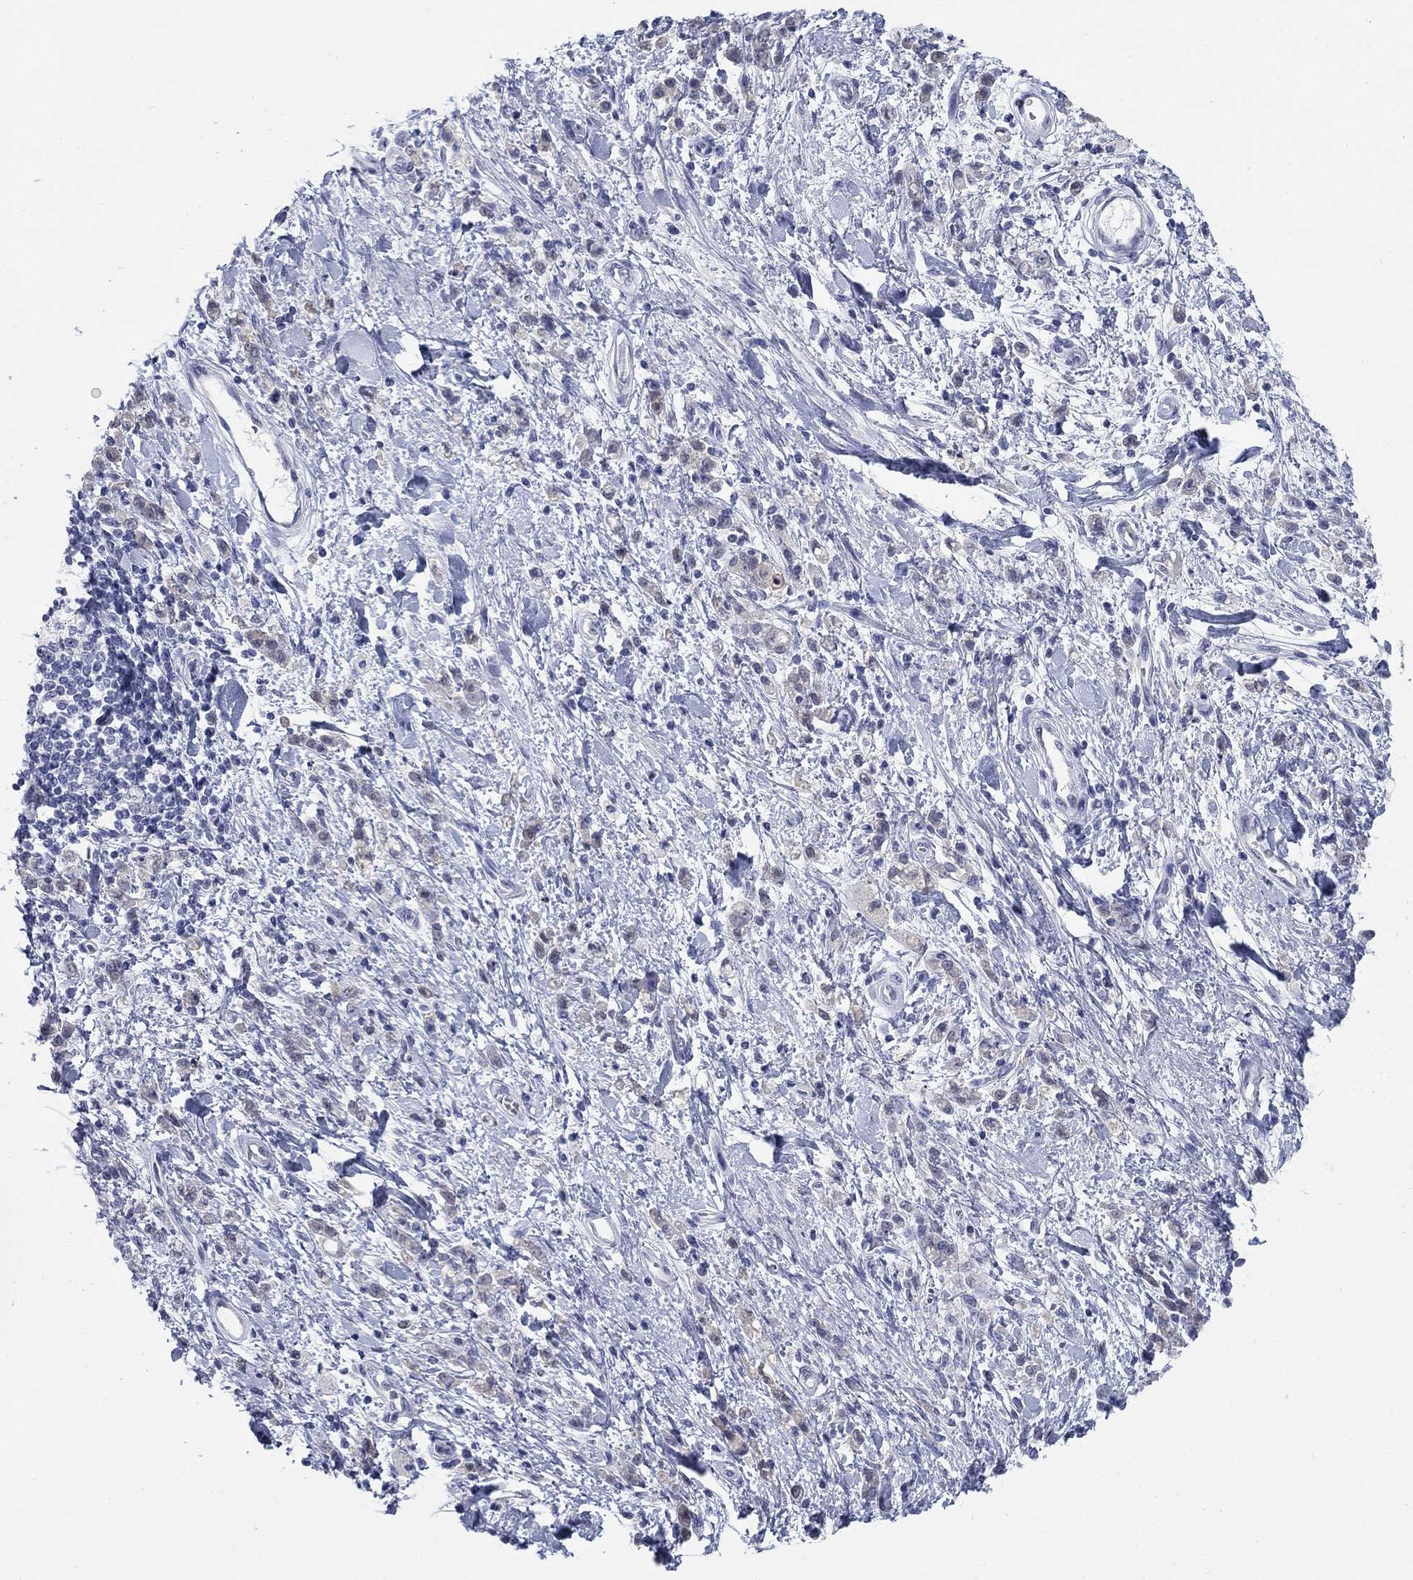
{"staining": {"intensity": "weak", "quantity": "25%-75%", "location": "cytoplasmic/membranous"}, "tissue": "stomach cancer", "cell_type": "Tumor cells", "image_type": "cancer", "snomed": [{"axis": "morphology", "description": "Adenocarcinoma, NOS"}, {"axis": "topography", "description": "Stomach"}], "caption": "Brown immunohistochemical staining in human stomach cancer (adenocarcinoma) reveals weak cytoplasmic/membranous expression in approximately 25%-75% of tumor cells.", "gene": "ATP6V1G2", "patient": {"sex": "male", "age": 77}}